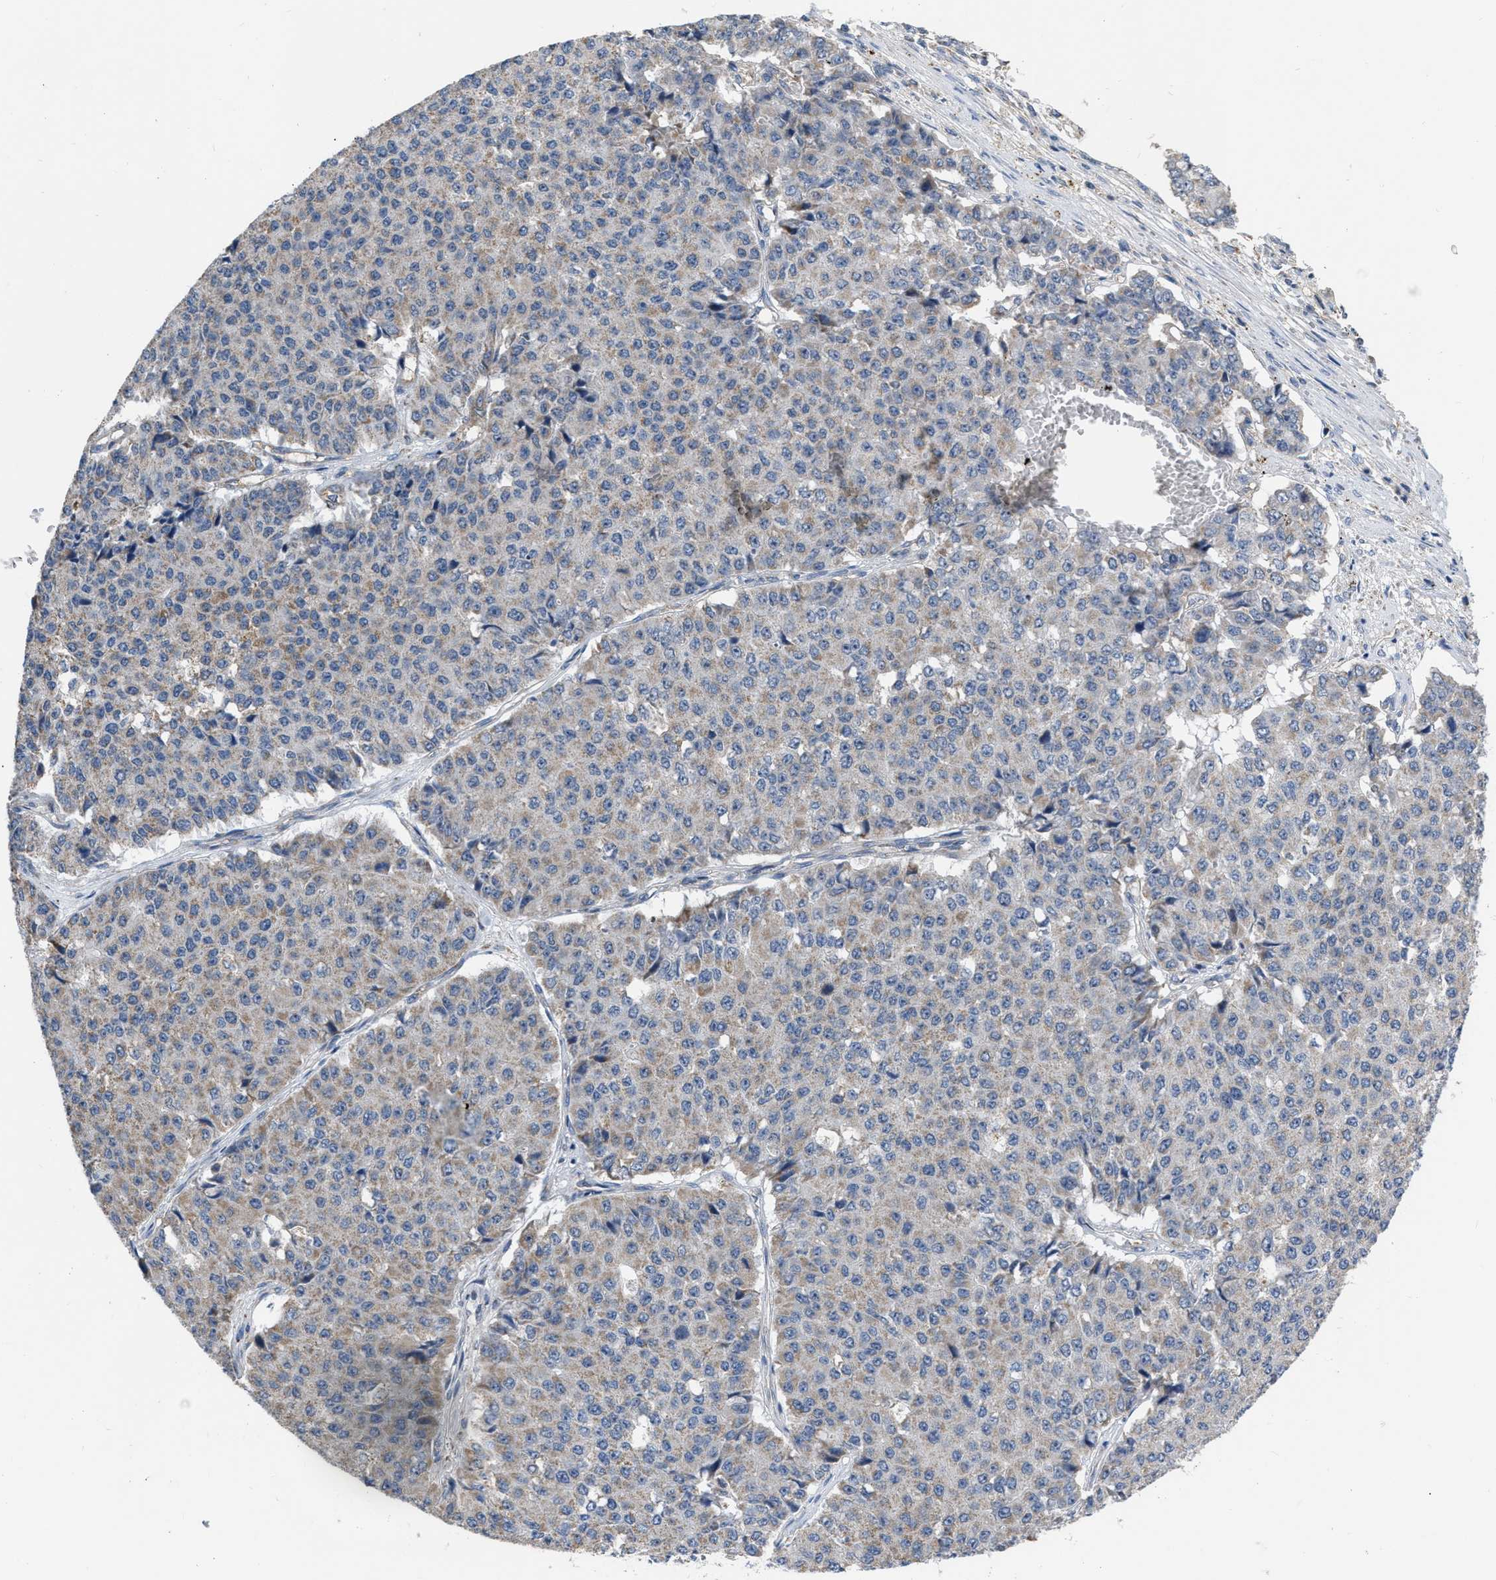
{"staining": {"intensity": "negative", "quantity": "none", "location": "none"}, "tissue": "pancreatic cancer", "cell_type": "Tumor cells", "image_type": "cancer", "snomed": [{"axis": "morphology", "description": "Adenocarcinoma, NOS"}, {"axis": "topography", "description": "Pancreas"}], "caption": "Image shows no protein expression in tumor cells of pancreatic adenocarcinoma tissue.", "gene": "DDX56", "patient": {"sex": "male", "age": 50}}